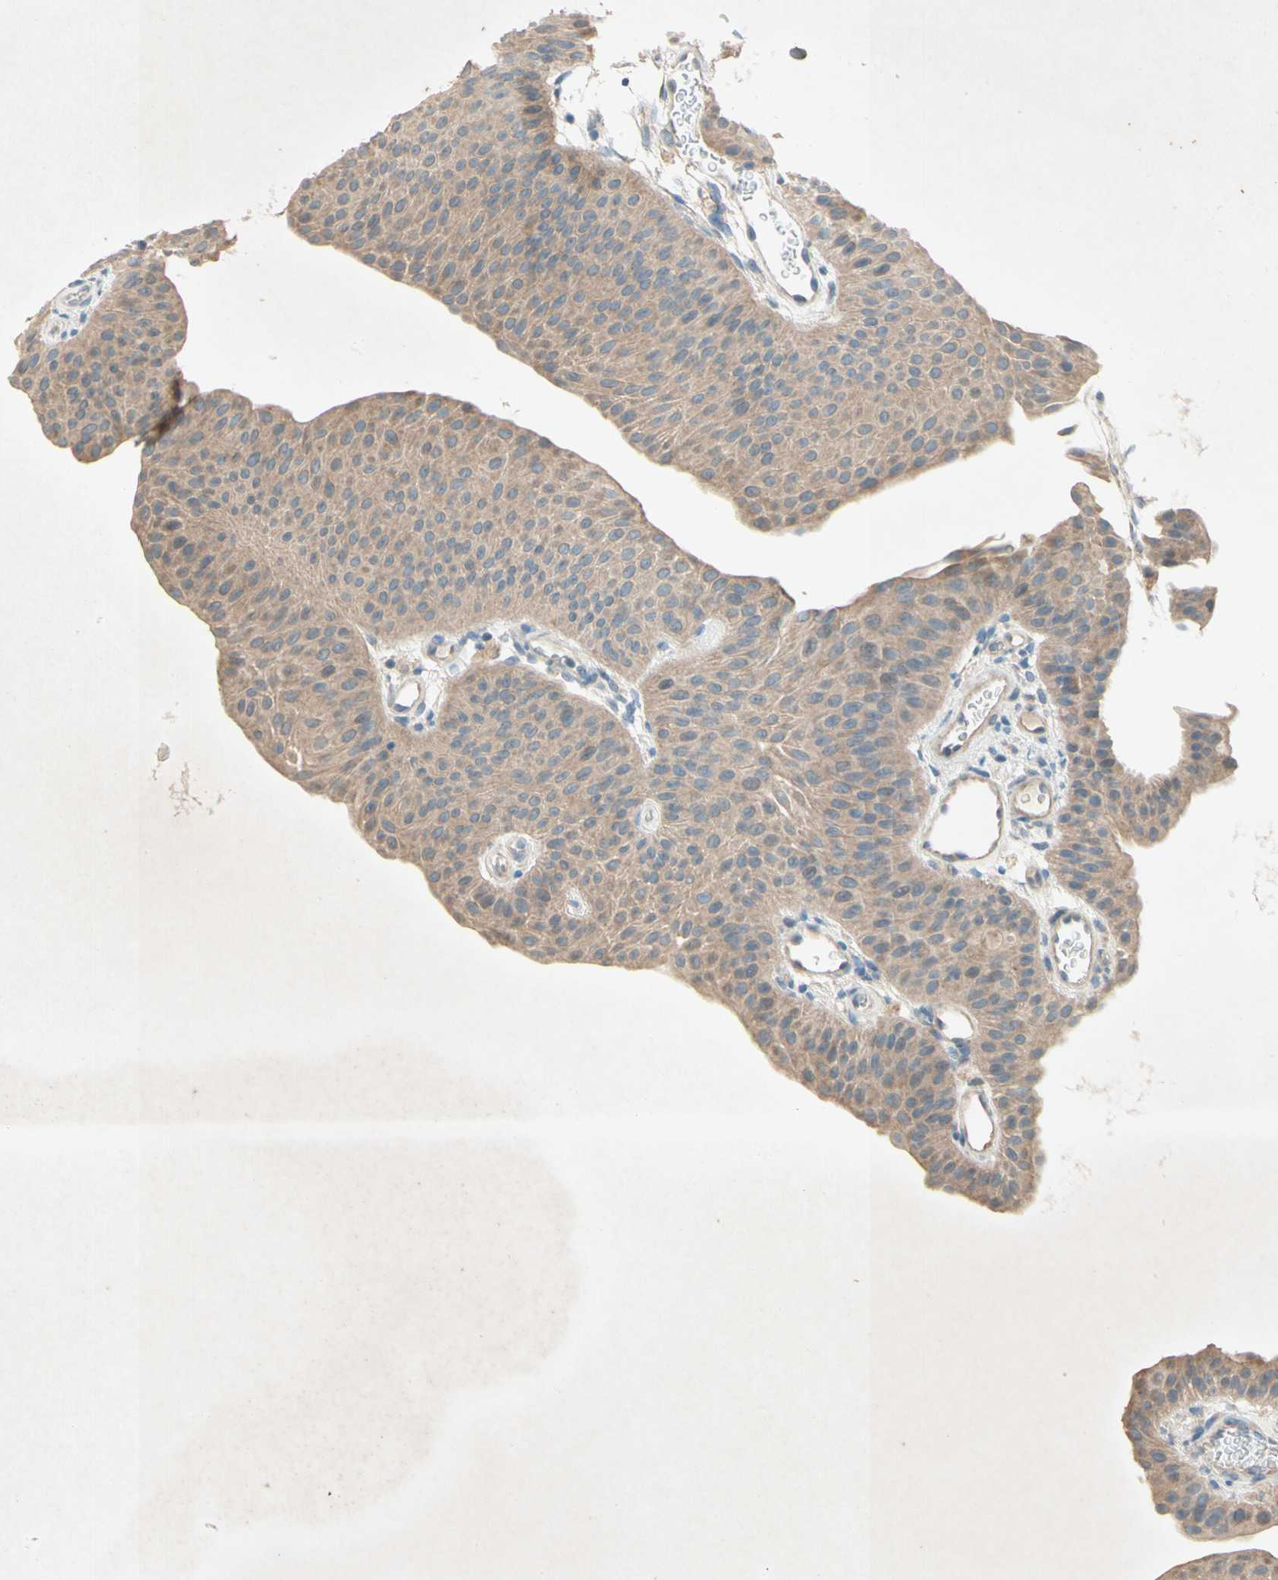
{"staining": {"intensity": "moderate", "quantity": ">75%", "location": "cytoplasmic/membranous"}, "tissue": "urothelial cancer", "cell_type": "Tumor cells", "image_type": "cancer", "snomed": [{"axis": "morphology", "description": "Urothelial carcinoma, Low grade"}, {"axis": "topography", "description": "Urinary bladder"}], "caption": "Protein staining of urothelial cancer tissue displays moderate cytoplasmic/membranous positivity in approximately >75% of tumor cells. (brown staining indicates protein expression, while blue staining denotes nuclei).", "gene": "IL2", "patient": {"sex": "female", "age": 60}}